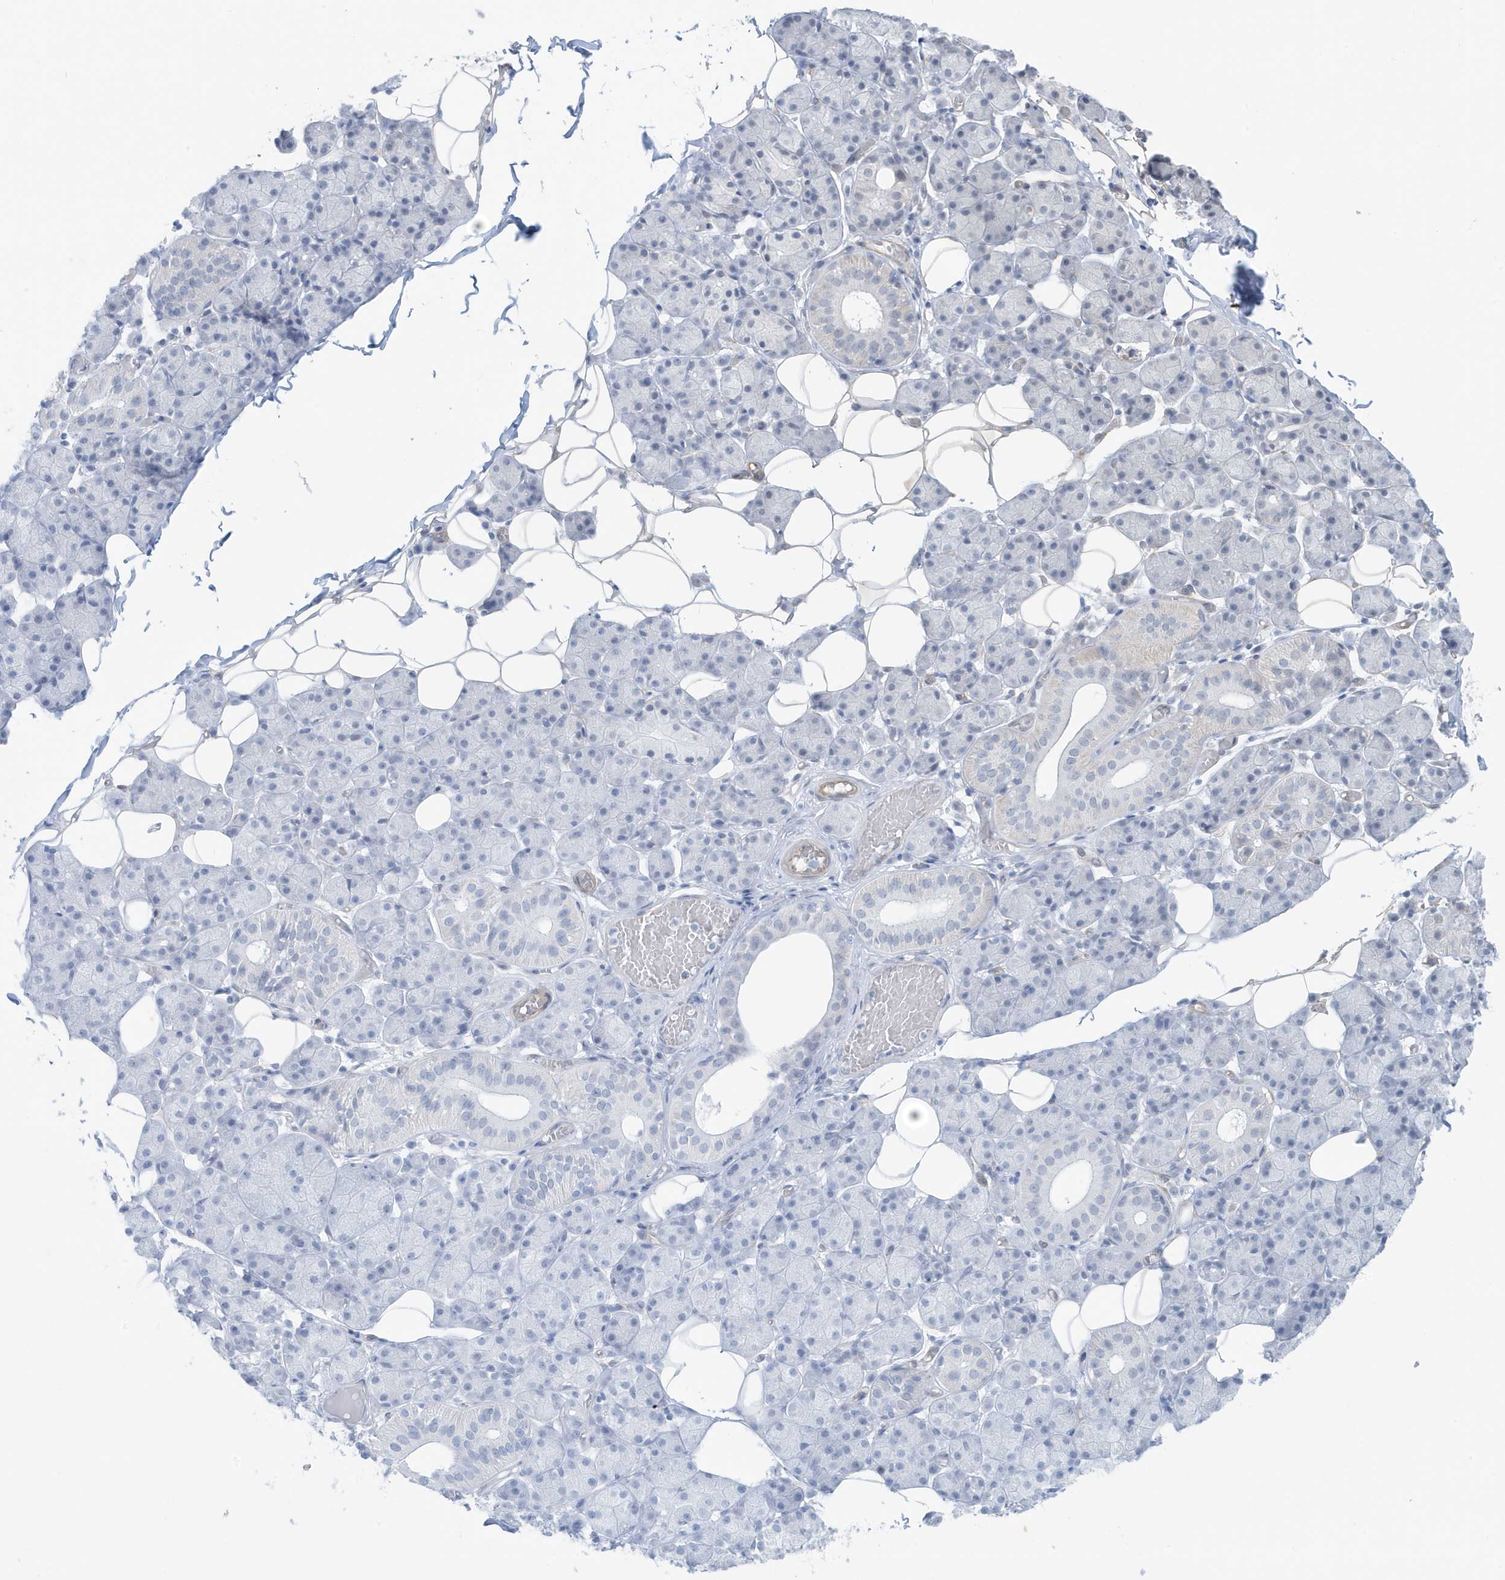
{"staining": {"intensity": "negative", "quantity": "none", "location": "none"}, "tissue": "salivary gland", "cell_type": "Glandular cells", "image_type": "normal", "snomed": [{"axis": "morphology", "description": "Normal tissue, NOS"}, {"axis": "topography", "description": "Salivary gland"}], "caption": "High magnification brightfield microscopy of normal salivary gland stained with DAB (brown) and counterstained with hematoxylin (blue): glandular cells show no significant staining. (Stains: DAB IHC with hematoxylin counter stain, Microscopy: brightfield microscopy at high magnification).", "gene": "CHCHD4", "patient": {"sex": "female", "age": 33}}